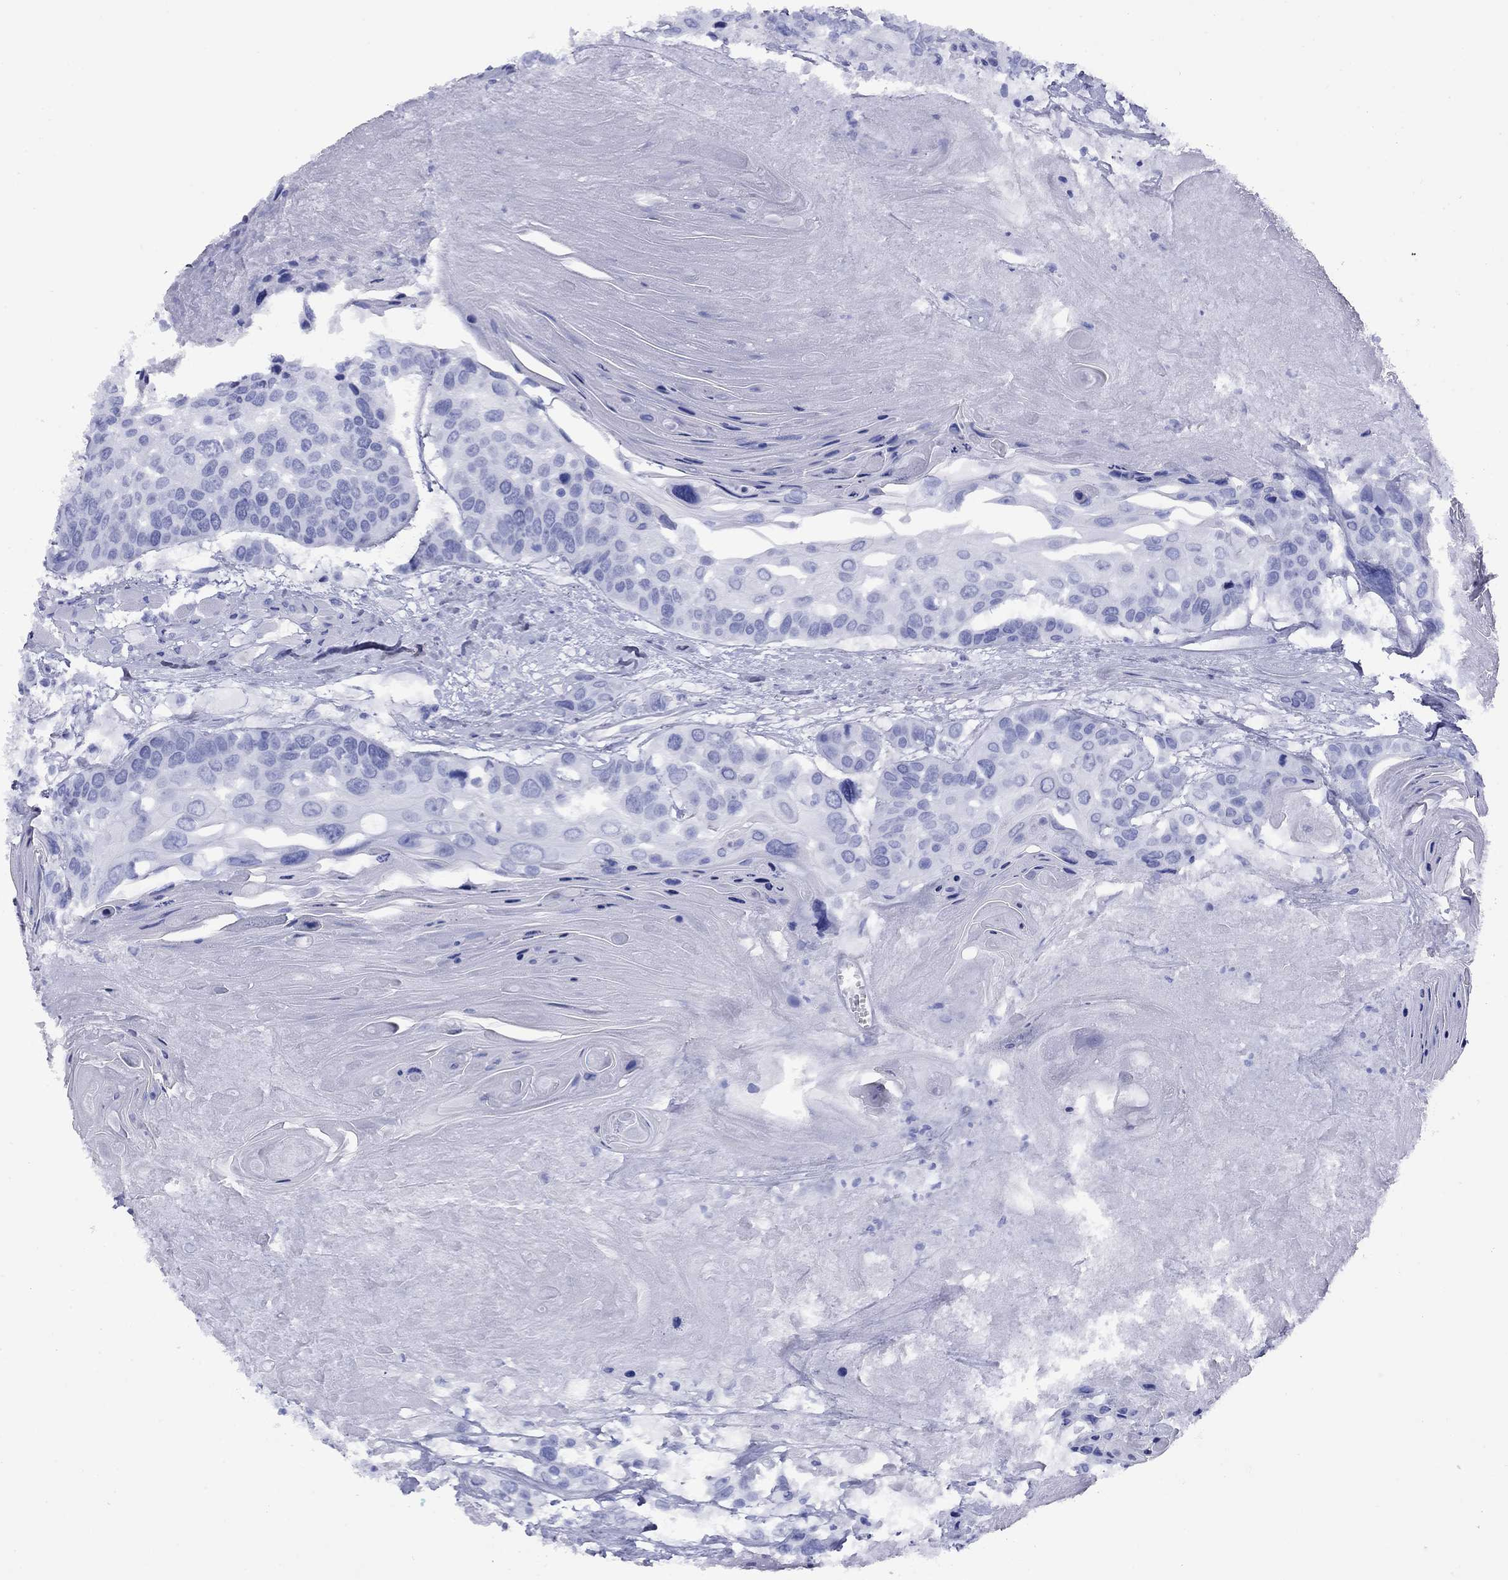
{"staining": {"intensity": "negative", "quantity": "none", "location": "none"}, "tissue": "head and neck cancer", "cell_type": "Tumor cells", "image_type": "cancer", "snomed": [{"axis": "morphology", "description": "Squamous cell carcinoma, NOS"}, {"axis": "topography", "description": "Oral tissue"}, {"axis": "topography", "description": "Head-Neck"}], "caption": "Immunohistochemistry (IHC) micrograph of neoplastic tissue: human head and neck cancer stained with DAB exhibits no significant protein expression in tumor cells. Brightfield microscopy of immunohistochemistry stained with DAB (3,3'-diaminobenzidine) (brown) and hematoxylin (blue), captured at high magnification.", "gene": "APOA2", "patient": {"sex": "male", "age": 56}}